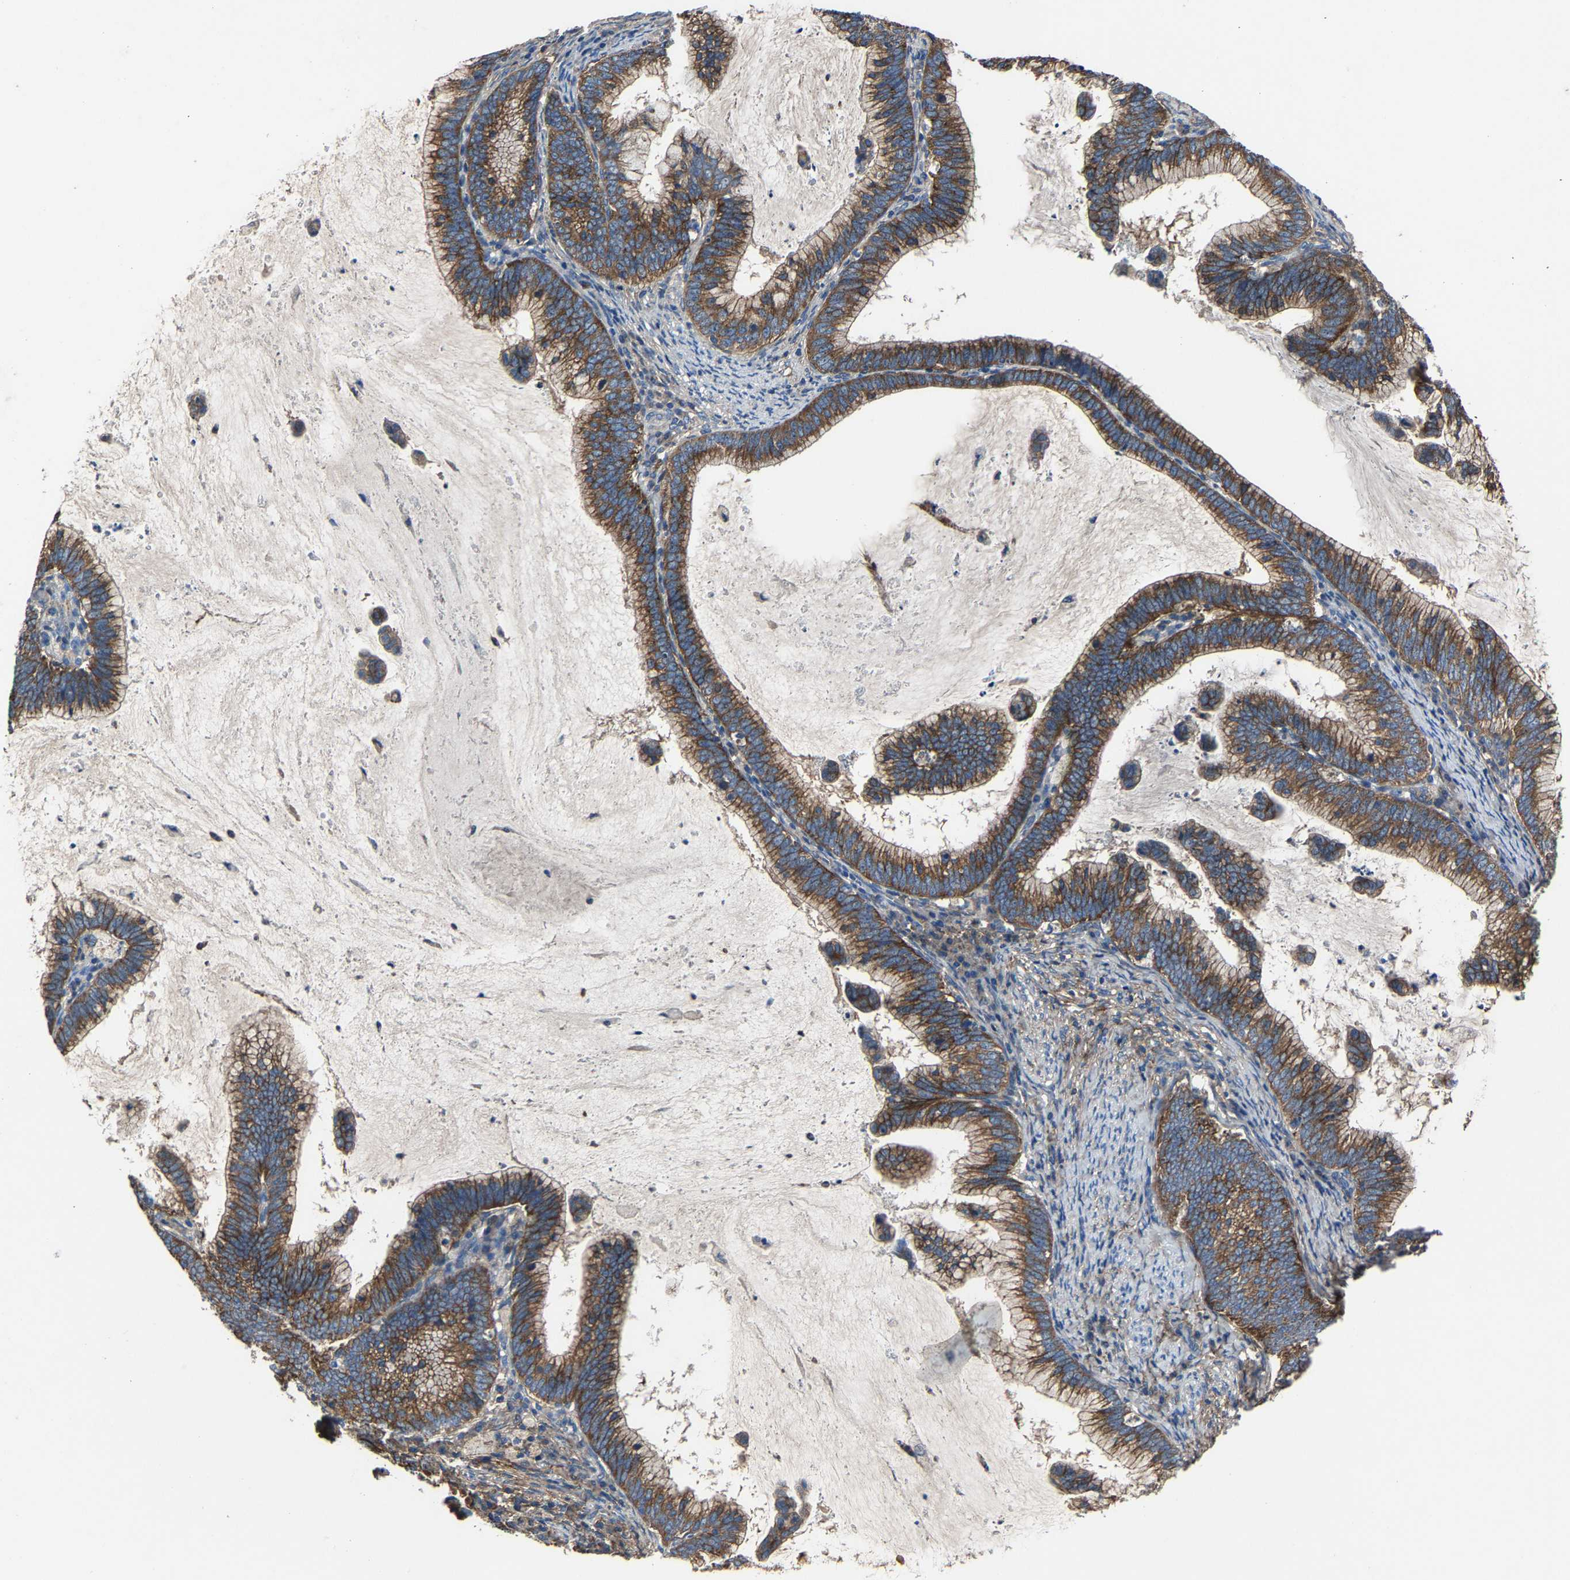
{"staining": {"intensity": "moderate", "quantity": ">75%", "location": "cytoplasmic/membranous"}, "tissue": "cervical cancer", "cell_type": "Tumor cells", "image_type": "cancer", "snomed": [{"axis": "morphology", "description": "Adenocarcinoma, NOS"}, {"axis": "topography", "description": "Cervix"}], "caption": "High-power microscopy captured an IHC histopathology image of cervical cancer, revealing moderate cytoplasmic/membranous staining in approximately >75% of tumor cells.", "gene": "KIAA1958", "patient": {"sex": "female", "age": 36}}